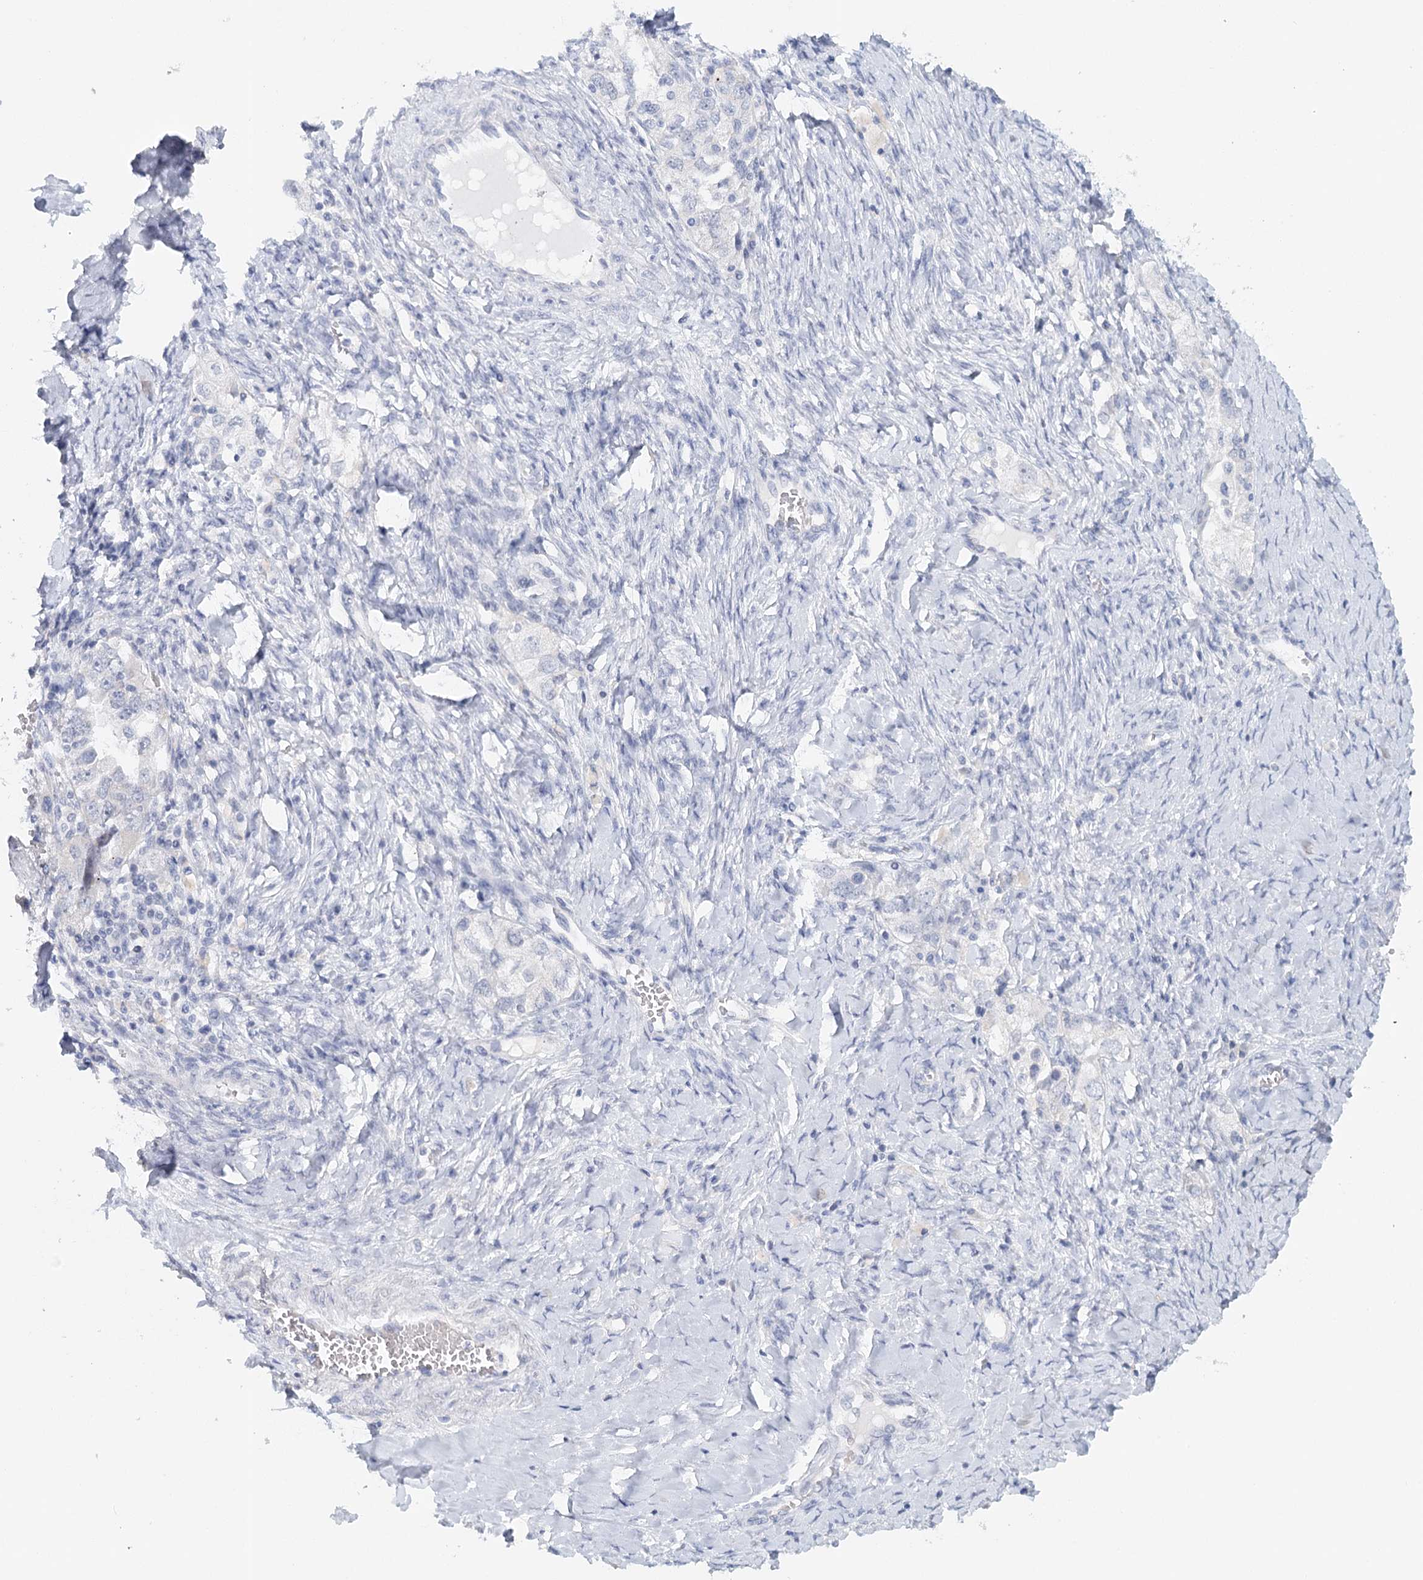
{"staining": {"intensity": "negative", "quantity": "none", "location": "none"}, "tissue": "ovarian cancer", "cell_type": "Tumor cells", "image_type": "cancer", "snomed": [{"axis": "morphology", "description": "Carcinoma, NOS"}, {"axis": "morphology", "description": "Cystadenocarcinoma, serous, NOS"}, {"axis": "topography", "description": "Ovary"}], "caption": "A photomicrograph of ovarian cancer (carcinoma) stained for a protein displays no brown staining in tumor cells. (DAB (3,3'-diaminobenzidine) IHC, high magnification).", "gene": "HSPA4L", "patient": {"sex": "female", "age": 69}}